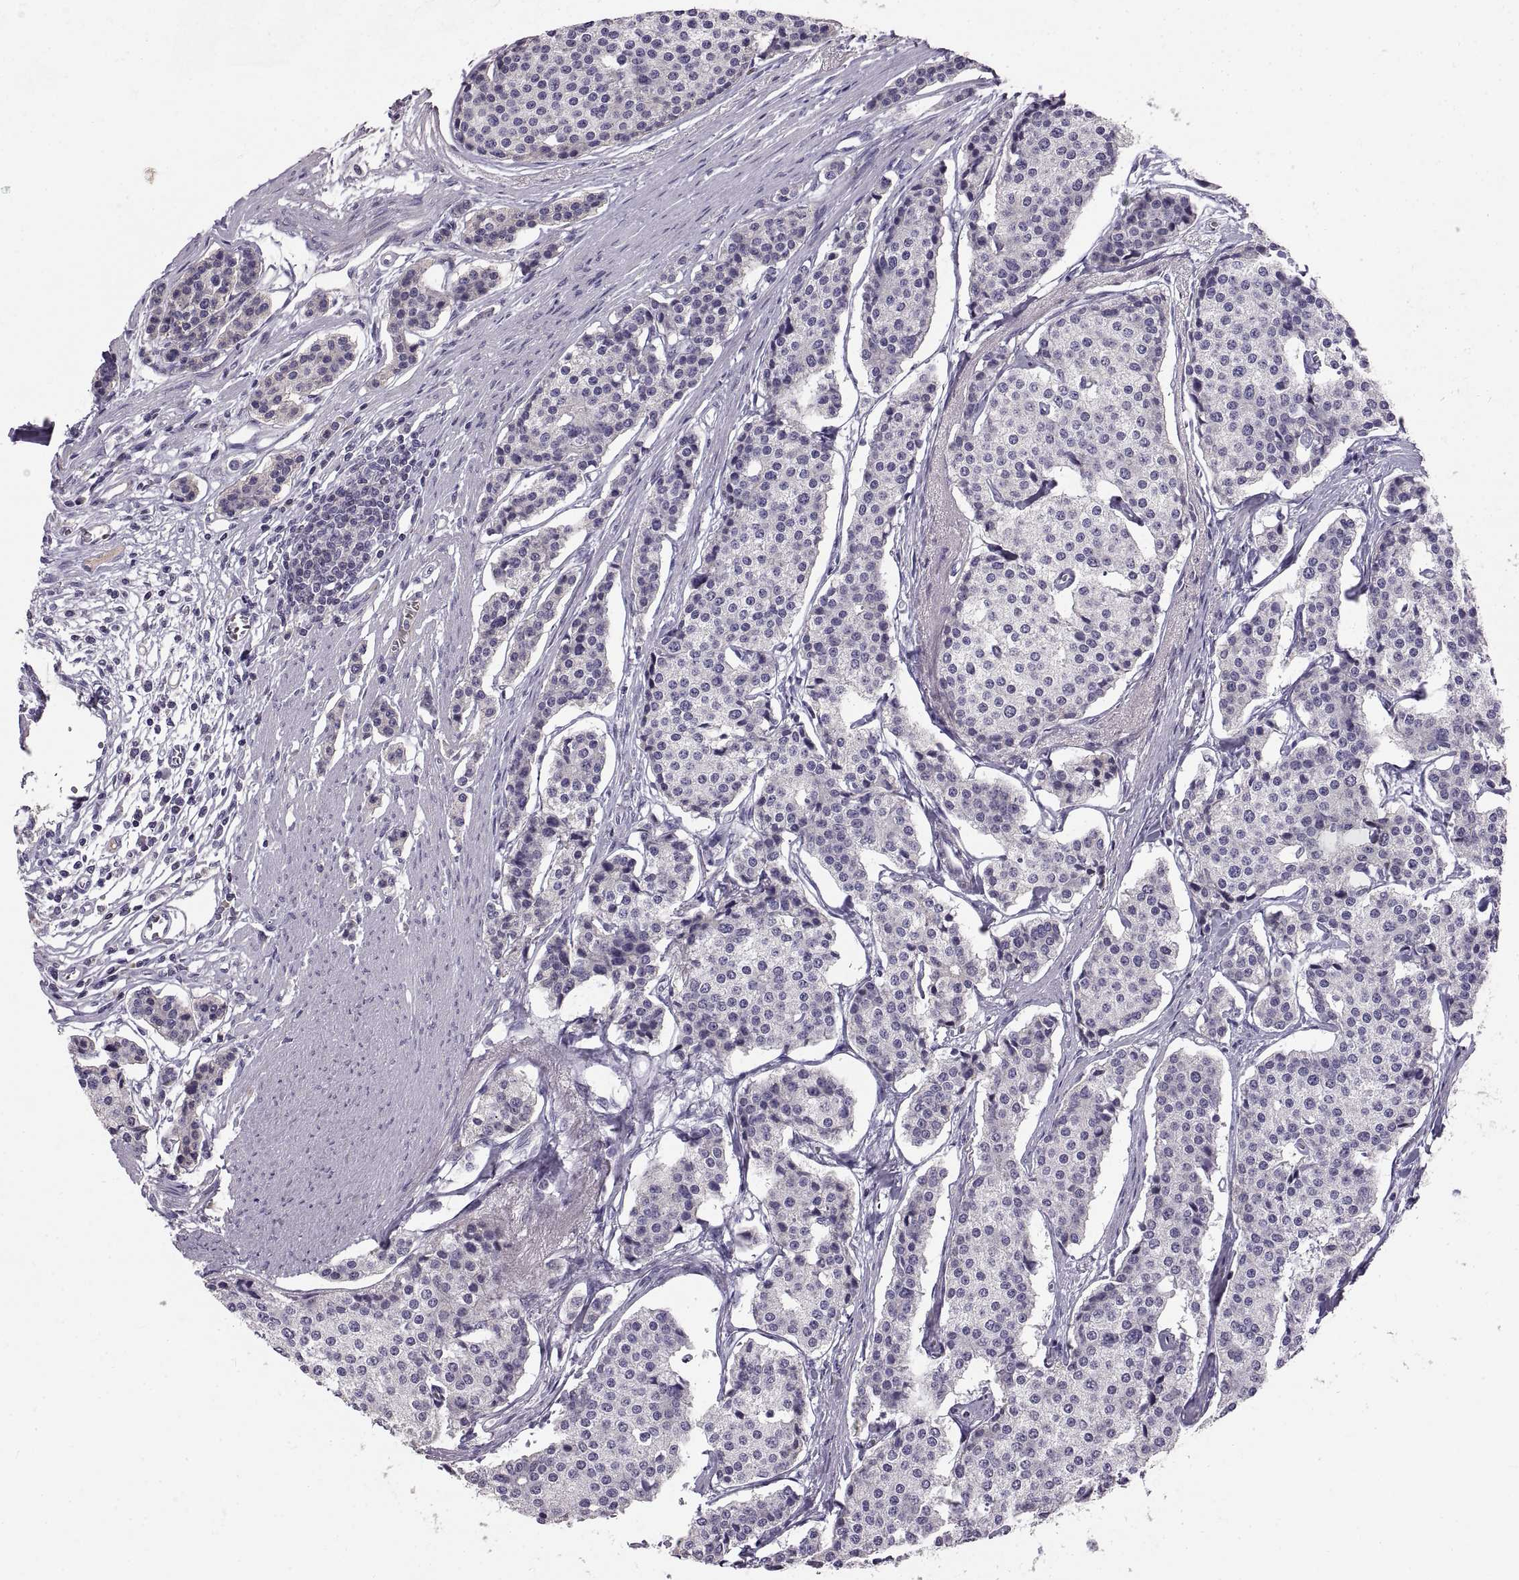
{"staining": {"intensity": "negative", "quantity": "none", "location": "none"}, "tissue": "carcinoid", "cell_type": "Tumor cells", "image_type": "cancer", "snomed": [{"axis": "morphology", "description": "Carcinoid, malignant, NOS"}, {"axis": "topography", "description": "Small intestine"}], "caption": "A photomicrograph of human malignant carcinoid is negative for staining in tumor cells.", "gene": "ADAM32", "patient": {"sex": "female", "age": 65}}